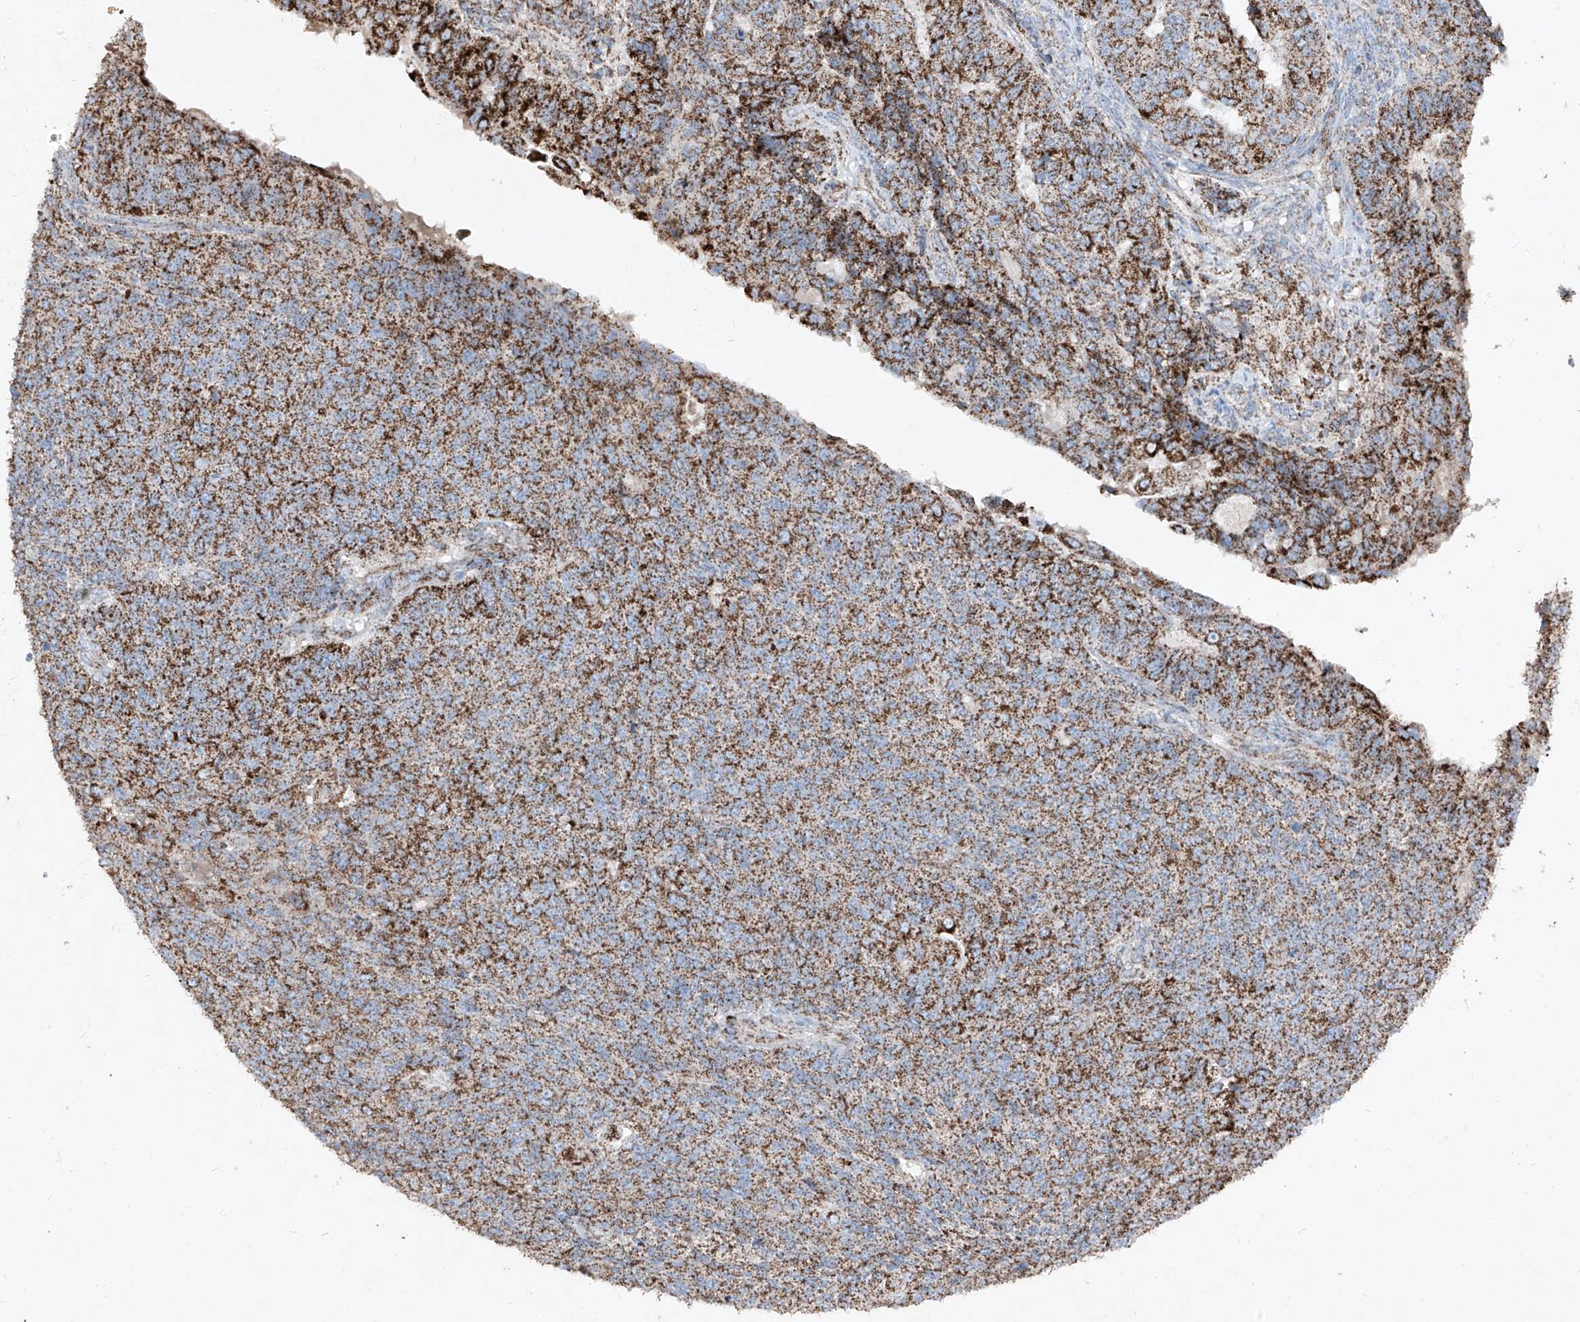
{"staining": {"intensity": "strong", "quantity": ">75%", "location": "cytoplasmic/membranous"}, "tissue": "endometrial cancer", "cell_type": "Tumor cells", "image_type": "cancer", "snomed": [{"axis": "morphology", "description": "Adenocarcinoma, NOS"}, {"axis": "topography", "description": "Endometrium"}], "caption": "Endometrial cancer stained with DAB immunohistochemistry reveals high levels of strong cytoplasmic/membranous expression in approximately >75% of tumor cells. The protein is shown in brown color, while the nuclei are stained blue.", "gene": "ABCD3", "patient": {"sex": "female", "age": 32}}